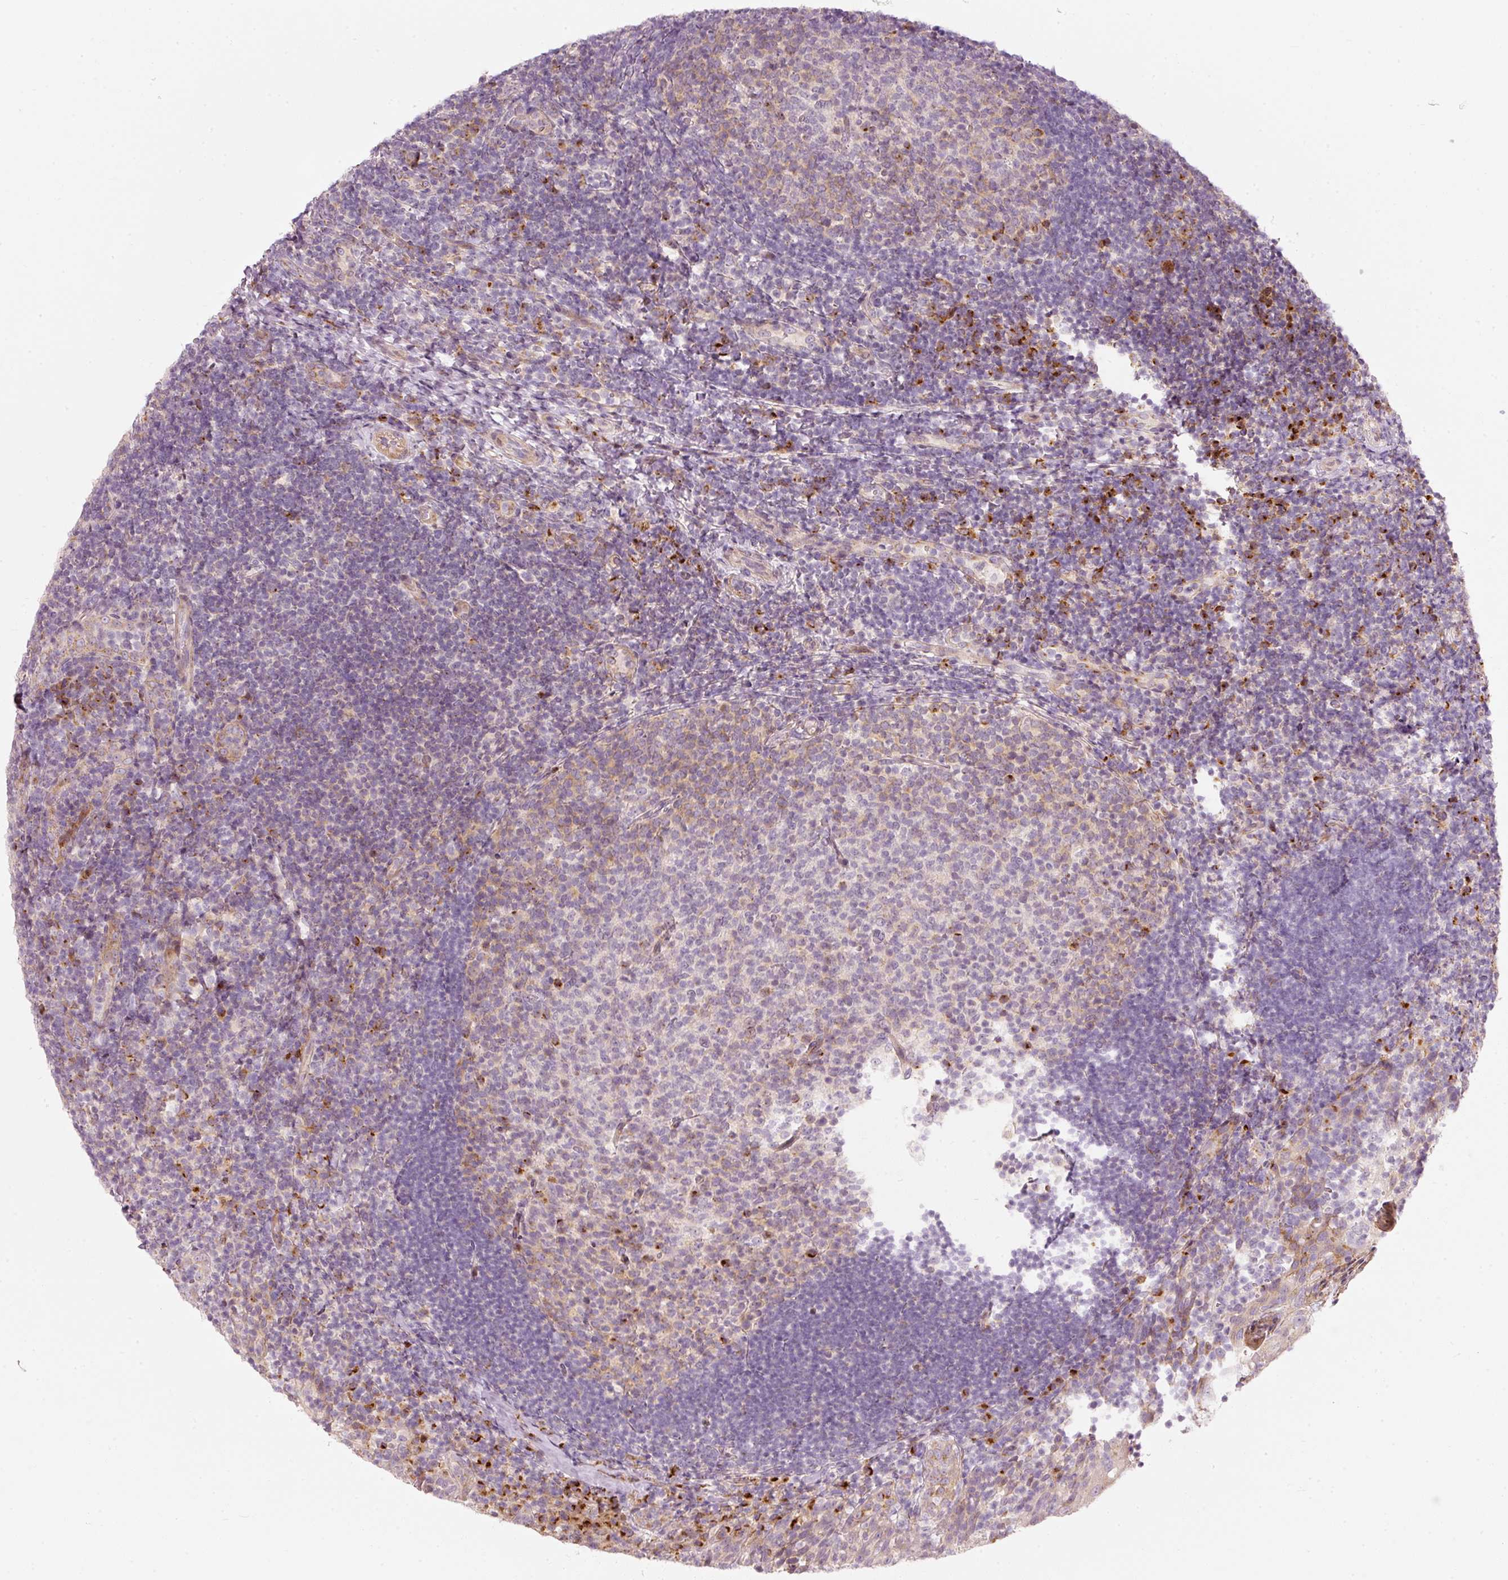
{"staining": {"intensity": "strong", "quantity": "<25%", "location": "cytoplasmic/membranous"}, "tissue": "tonsil", "cell_type": "Germinal center cells", "image_type": "normal", "snomed": [{"axis": "morphology", "description": "Normal tissue, NOS"}, {"axis": "topography", "description": "Tonsil"}], "caption": "High-magnification brightfield microscopy of benign tonsil stained with DAB (brown) and counterstained with hematoxylin (blue). germinal center cells exhibit strong cytoplasmic/membranous staining is seen in about<25% of cells.", "gene": "SLC20A1", "patient": {"sex": "female", "age": 10}}